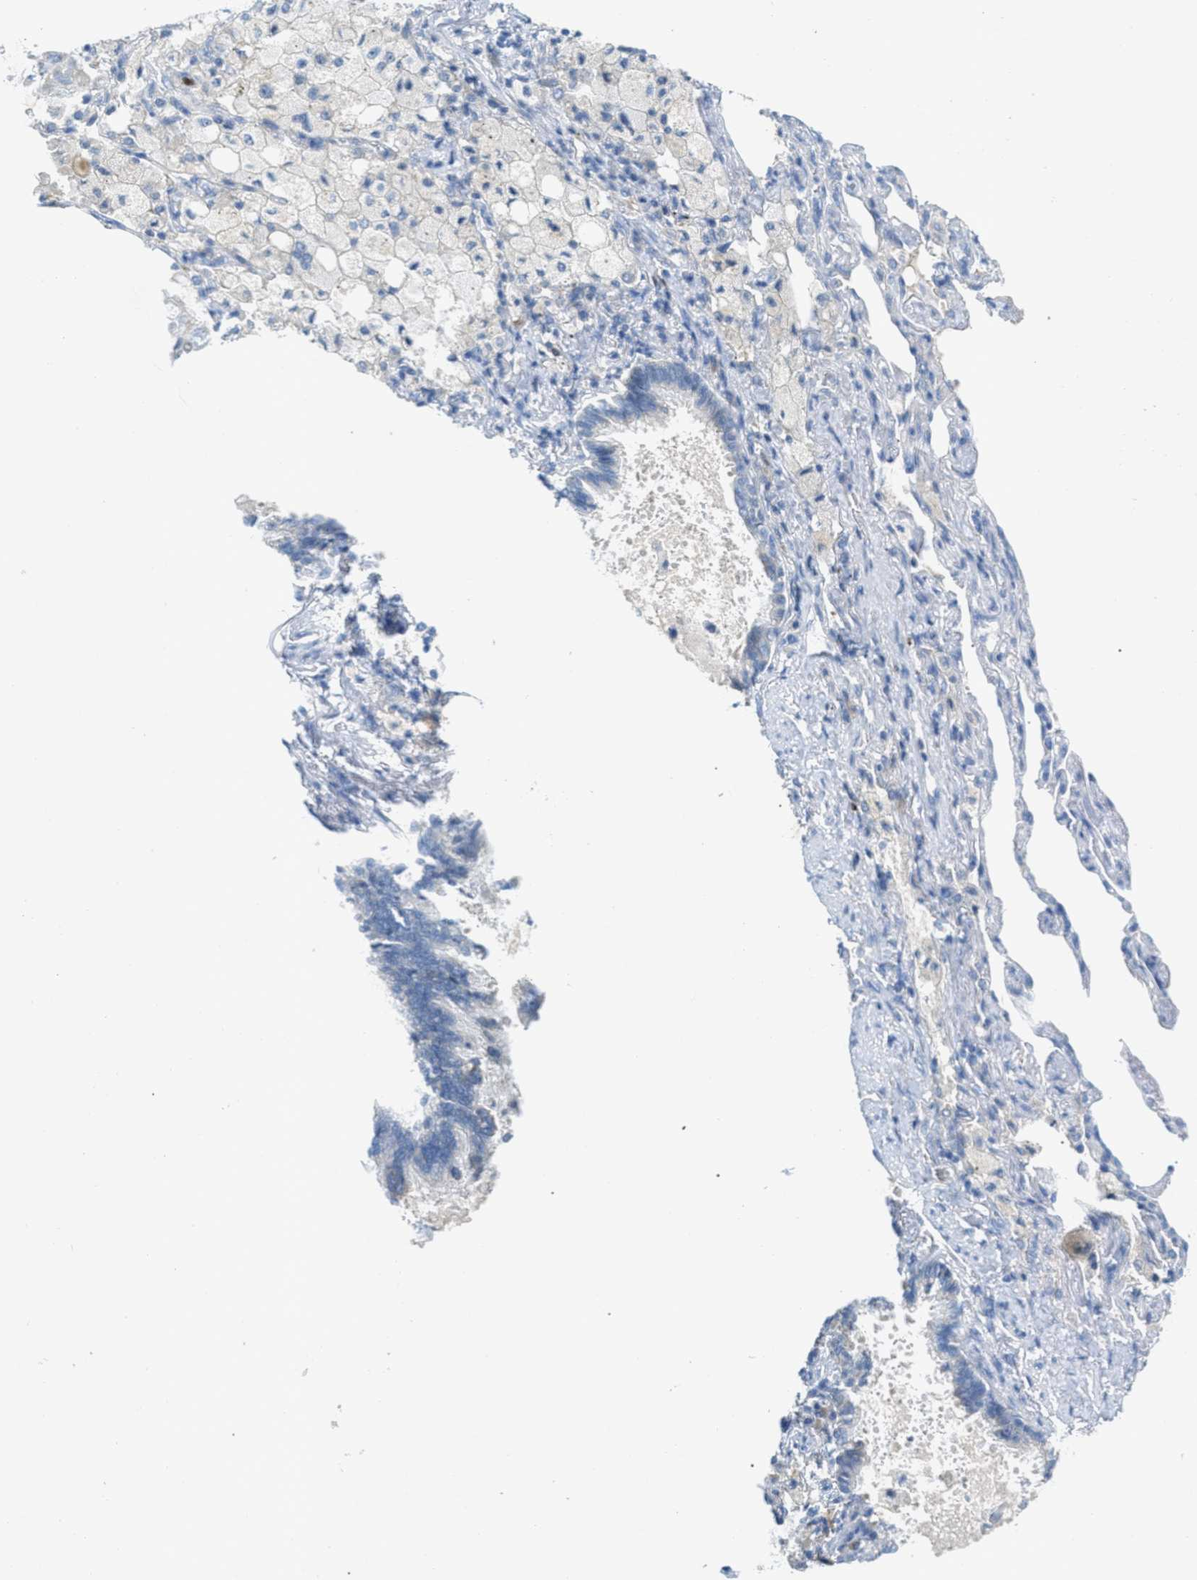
{"staining": {"intensity": "weak", "quantity": "25%-75%", "location": "cytoplasmic/membranous,nuclear"}, "tissue": "lung cancer", "cell_type": "Tumor cells", "image_type": "cancer", "snomed": [{"axis": "morphology", "description": "Adenocarcinoma, NOS"}, {"axis": "topography", "description": "Lung"}], "caption": "Lung adenocarcinoma was stained to show a protein in brown. There is low levels of weak cytoplasmic/membranous and nuclear staining in about 25%-75% of tumor cells. The protein of interest is stained brown, and the nuclei are stained in blue (DAB (3,3'-diaminobenzidine) IHC with brightfield microscopy, high magnification).", "gene": "ORC6", "patient": {"sex": "male", "age": 64}}